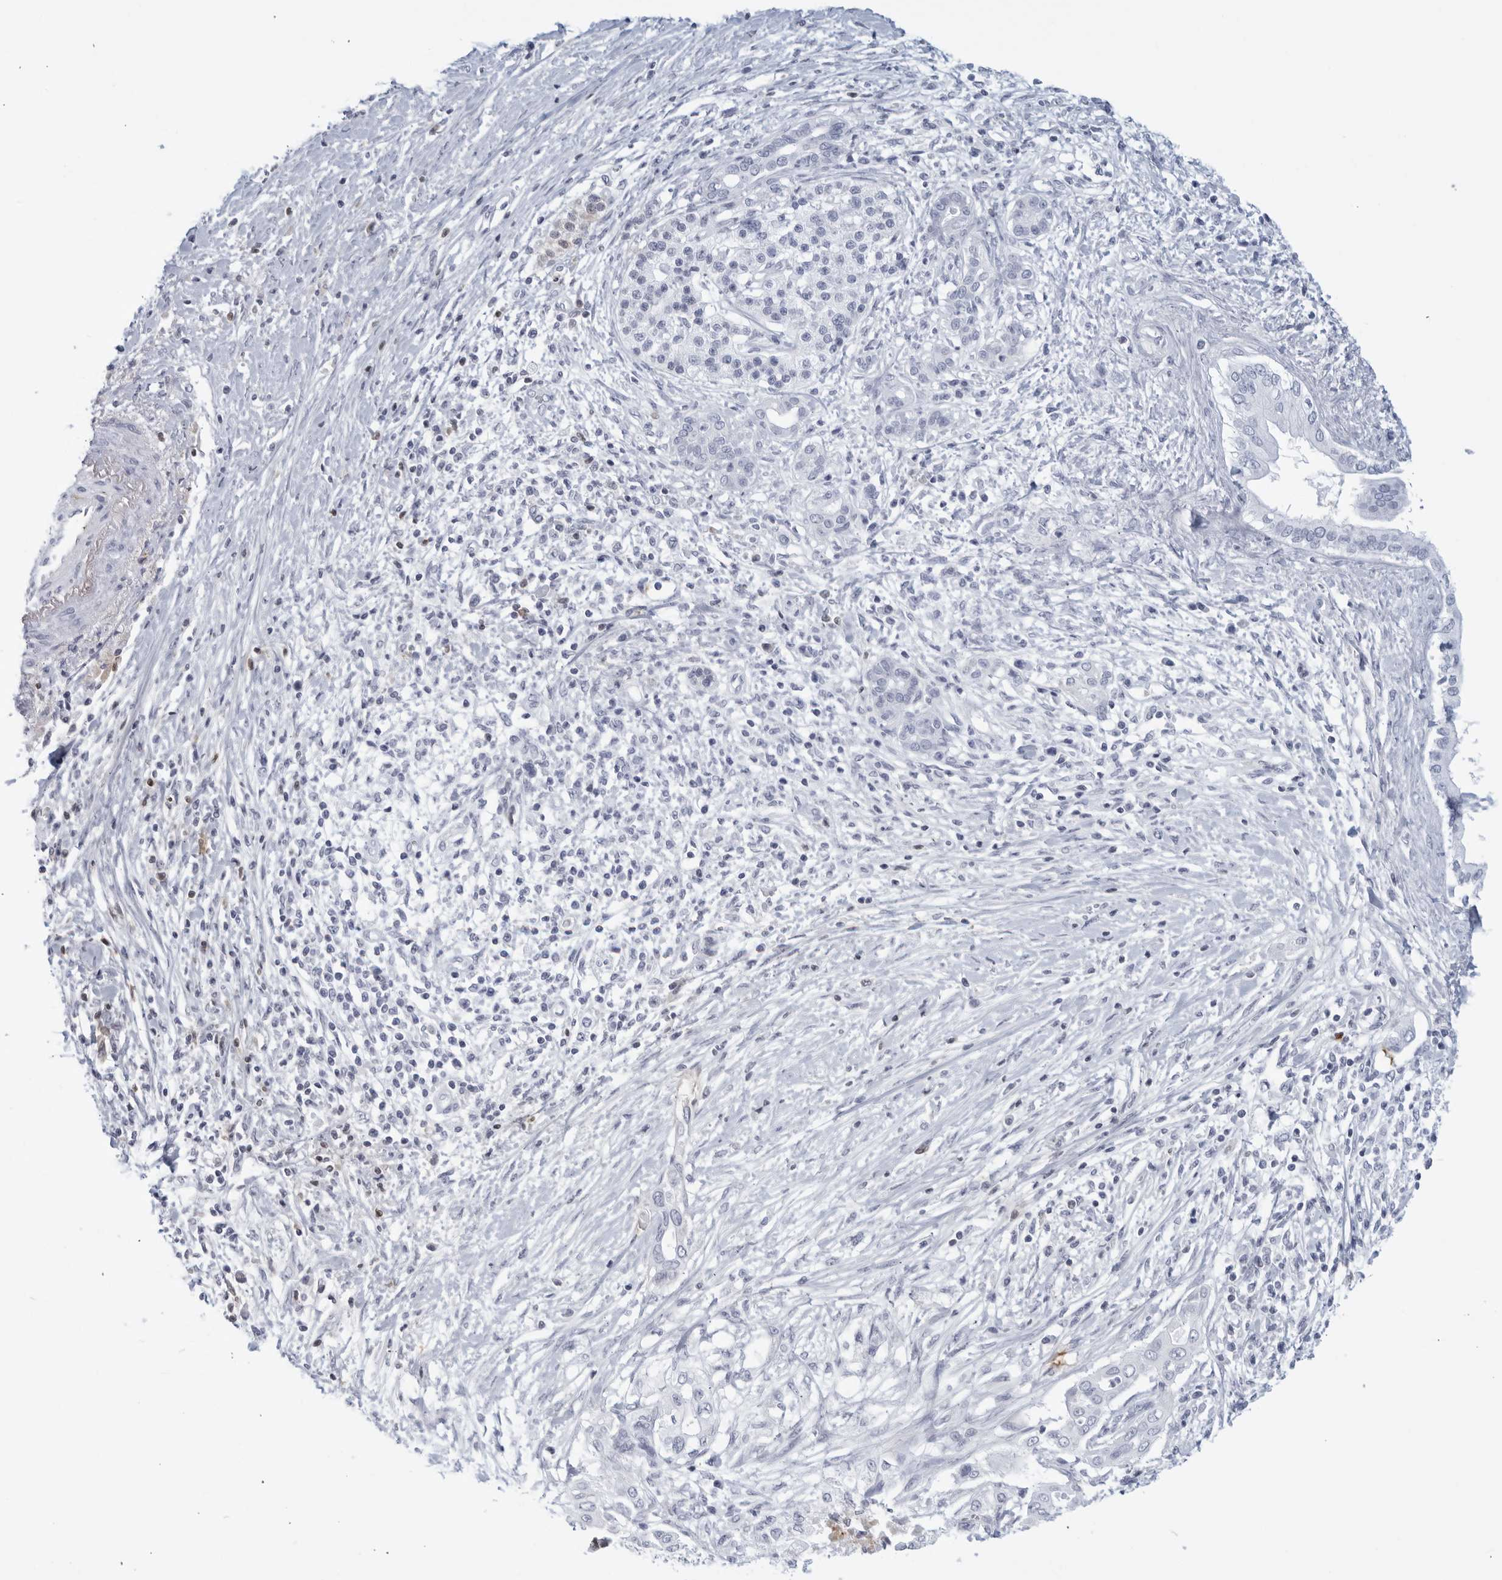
{"staining": {"intensity": "negative", "quantity": "none", "location": "none"}, "tissue": "pancreatic cancer", "cell_type": "Tumor cells", "image_type": "cancer", "snomed": [{"axis": "morphology", "description": "Adenocarcinoma, NOS"}, {"axis": "topography", "description": "Pancreas"}], "caption": "An image of adenocarcinoma (pancreatic) stained for a protein shows no brown staining in tumor cells. The staining is performed using DAB brown chromogen with nuclei counter-stained in using hematoxylin.", "gene": "FGG", "patient": {"sex": "male", "age": 58}}